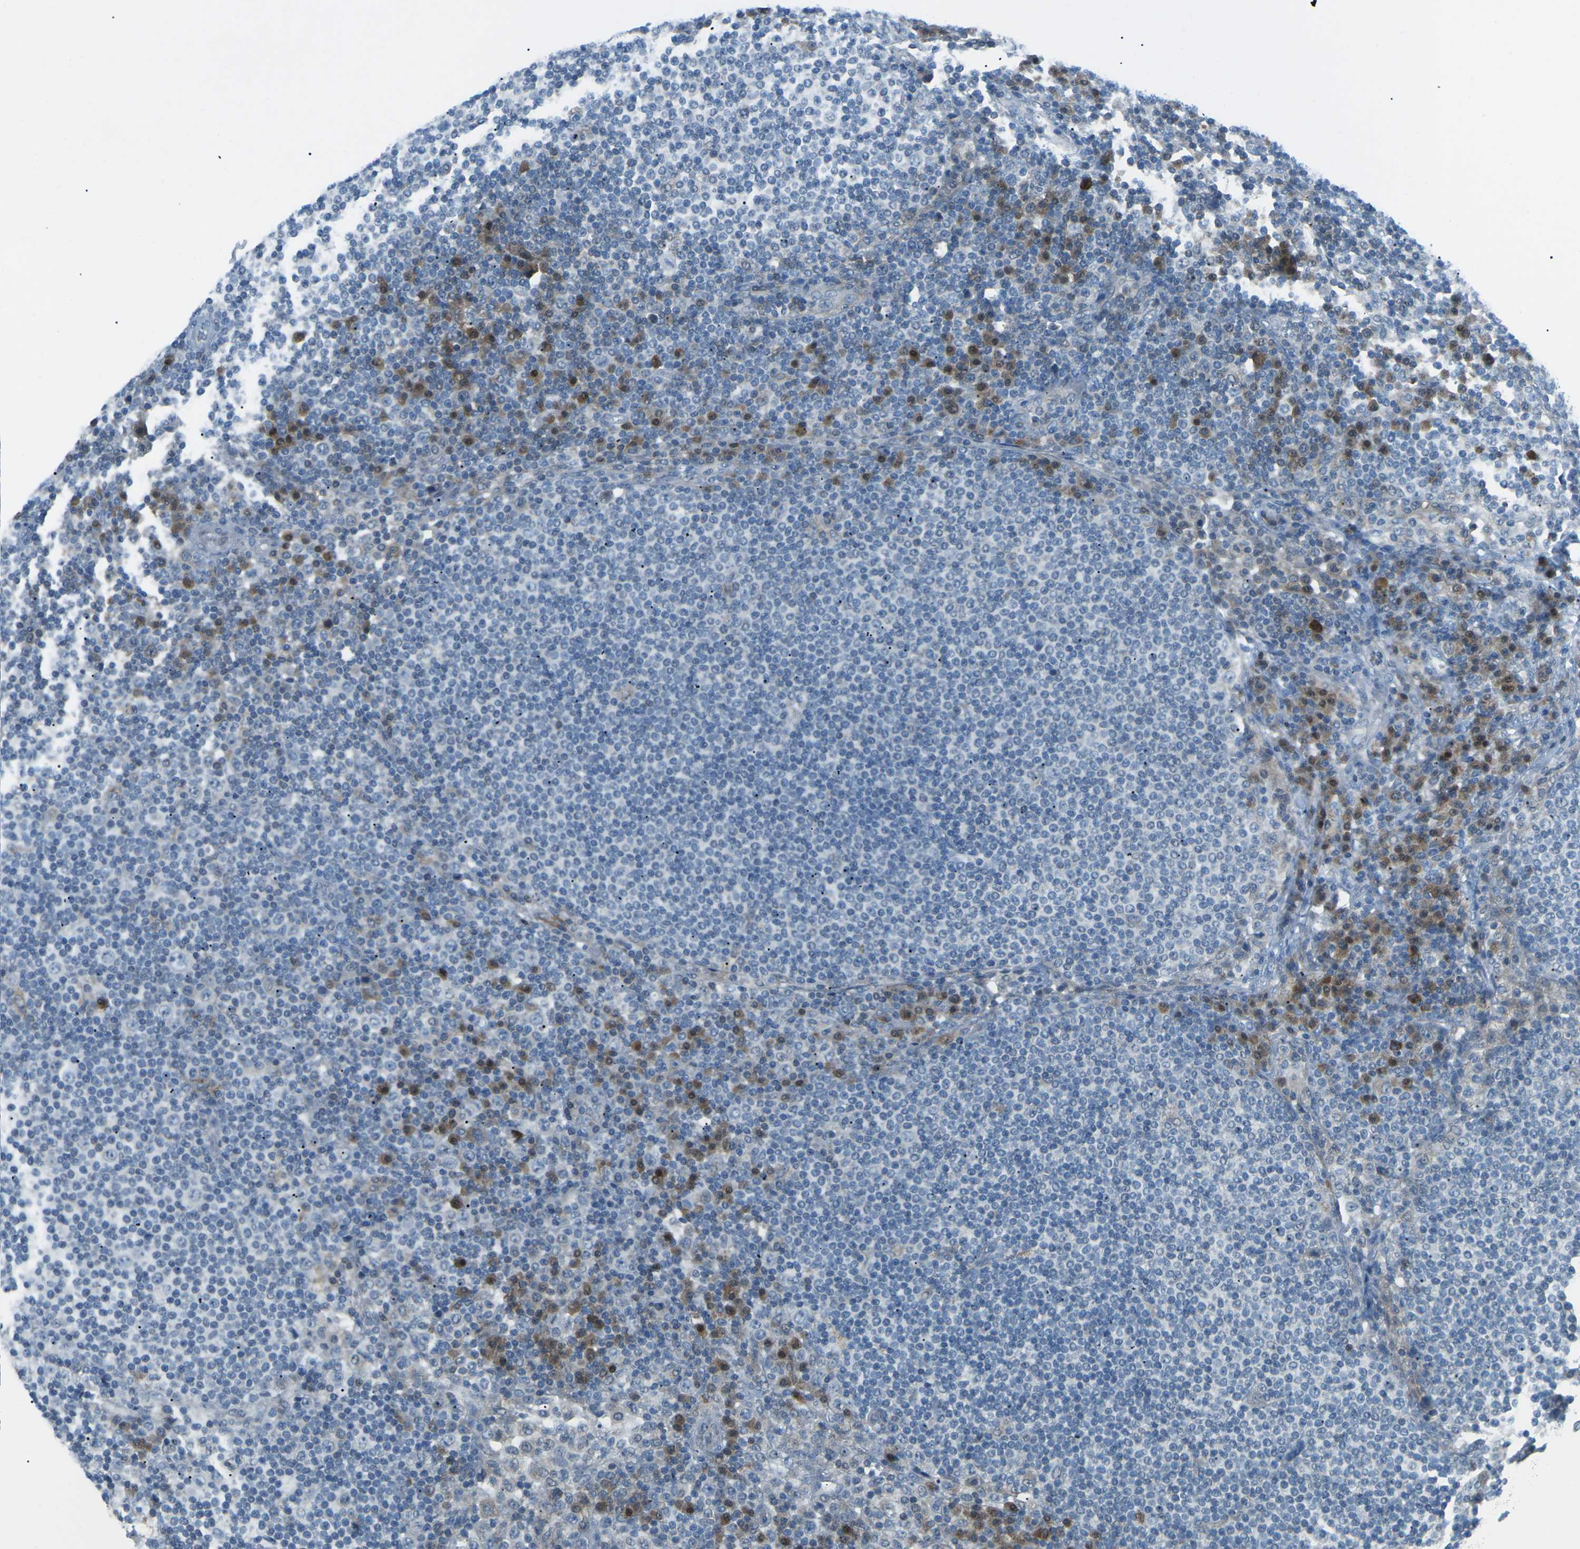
{"staining": {"intensity": "negative", "quantity": "none", "location": "none"}, "tissue": "lymph node", "cell_type": "Germinal center cells", "image_type": "normal", "snomed": [{"axis": "morphology", "description": "Normal tissue, NOS"}, {"axis": "topography", "description": "Lymph node"}], "caption": "Immunohistochemistry (IHC) micrograph of unremarkable lymph node: lymph node stained with DAB (3,3'-diaminobenzidine) exhibits no significant protein positivity in germinal center cells. (DAB immunohistochemistry with hematoxylin counter stain).", "gene": "PRKCA", "patient": {"sex": "female", "age": 53}}